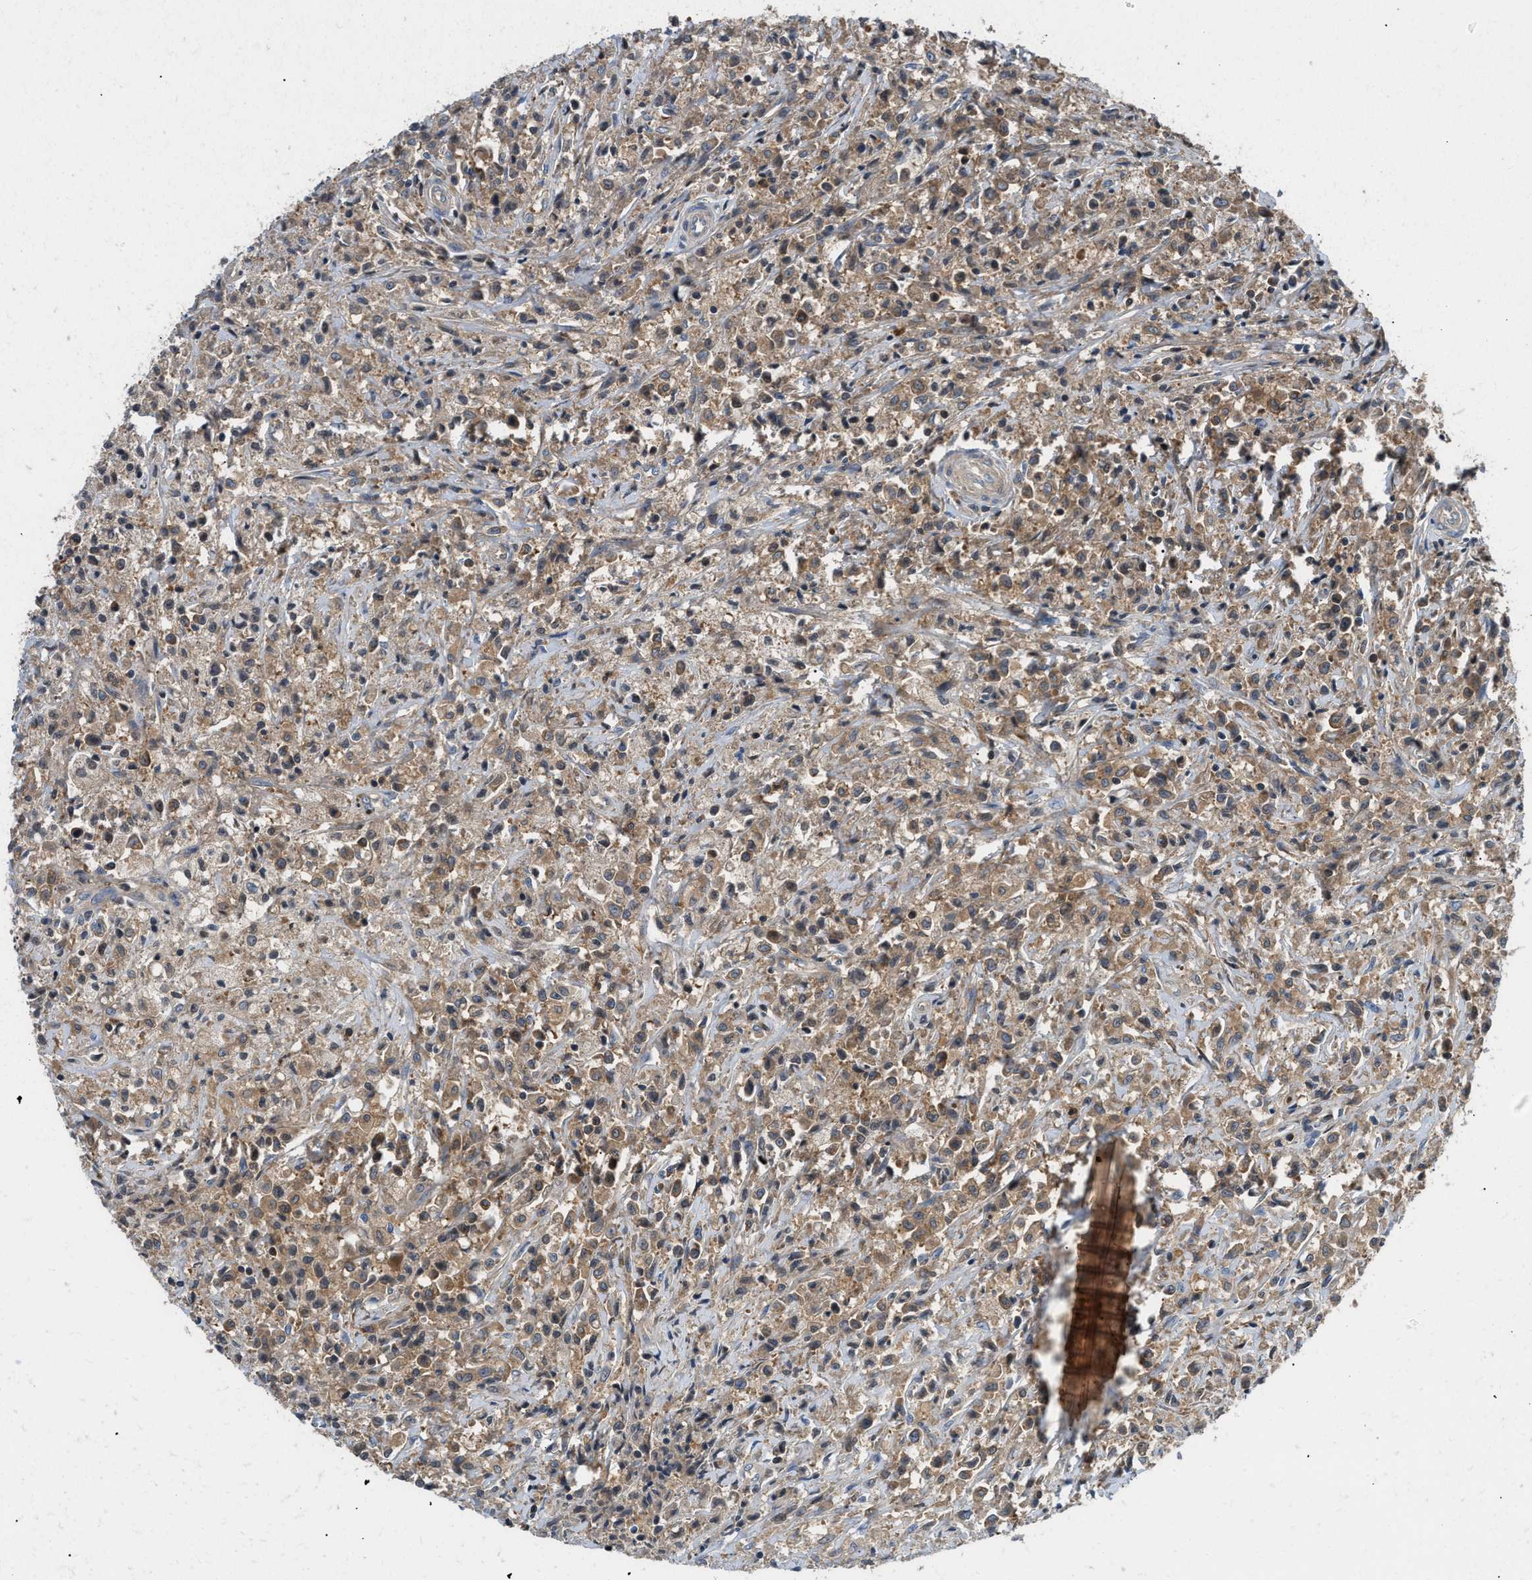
{"staining": {"intensity": "weak", "quantity": ">75%", "location": "cytoplasmic/membranous"}, "tissue": "testis cancer", "cell_type": "Tumor cells", "image_type": "cancer", "snomed": [{"axis": "morphology", "description": "Carcinoma, Embryonal, NOS"}, {"axis": "topography", "description": "Testis"}], "caption": "Testis embryonal carcinoma stained with DAB (3,3'-diaminobenzidine) immunohistochemistry (IHC) exhibits low levels of weak cytoplasmic/membranous expression in about >75% of tumor cells.", "gene": "OSTF1", "patient": {"sex": "male", "age": 2}}